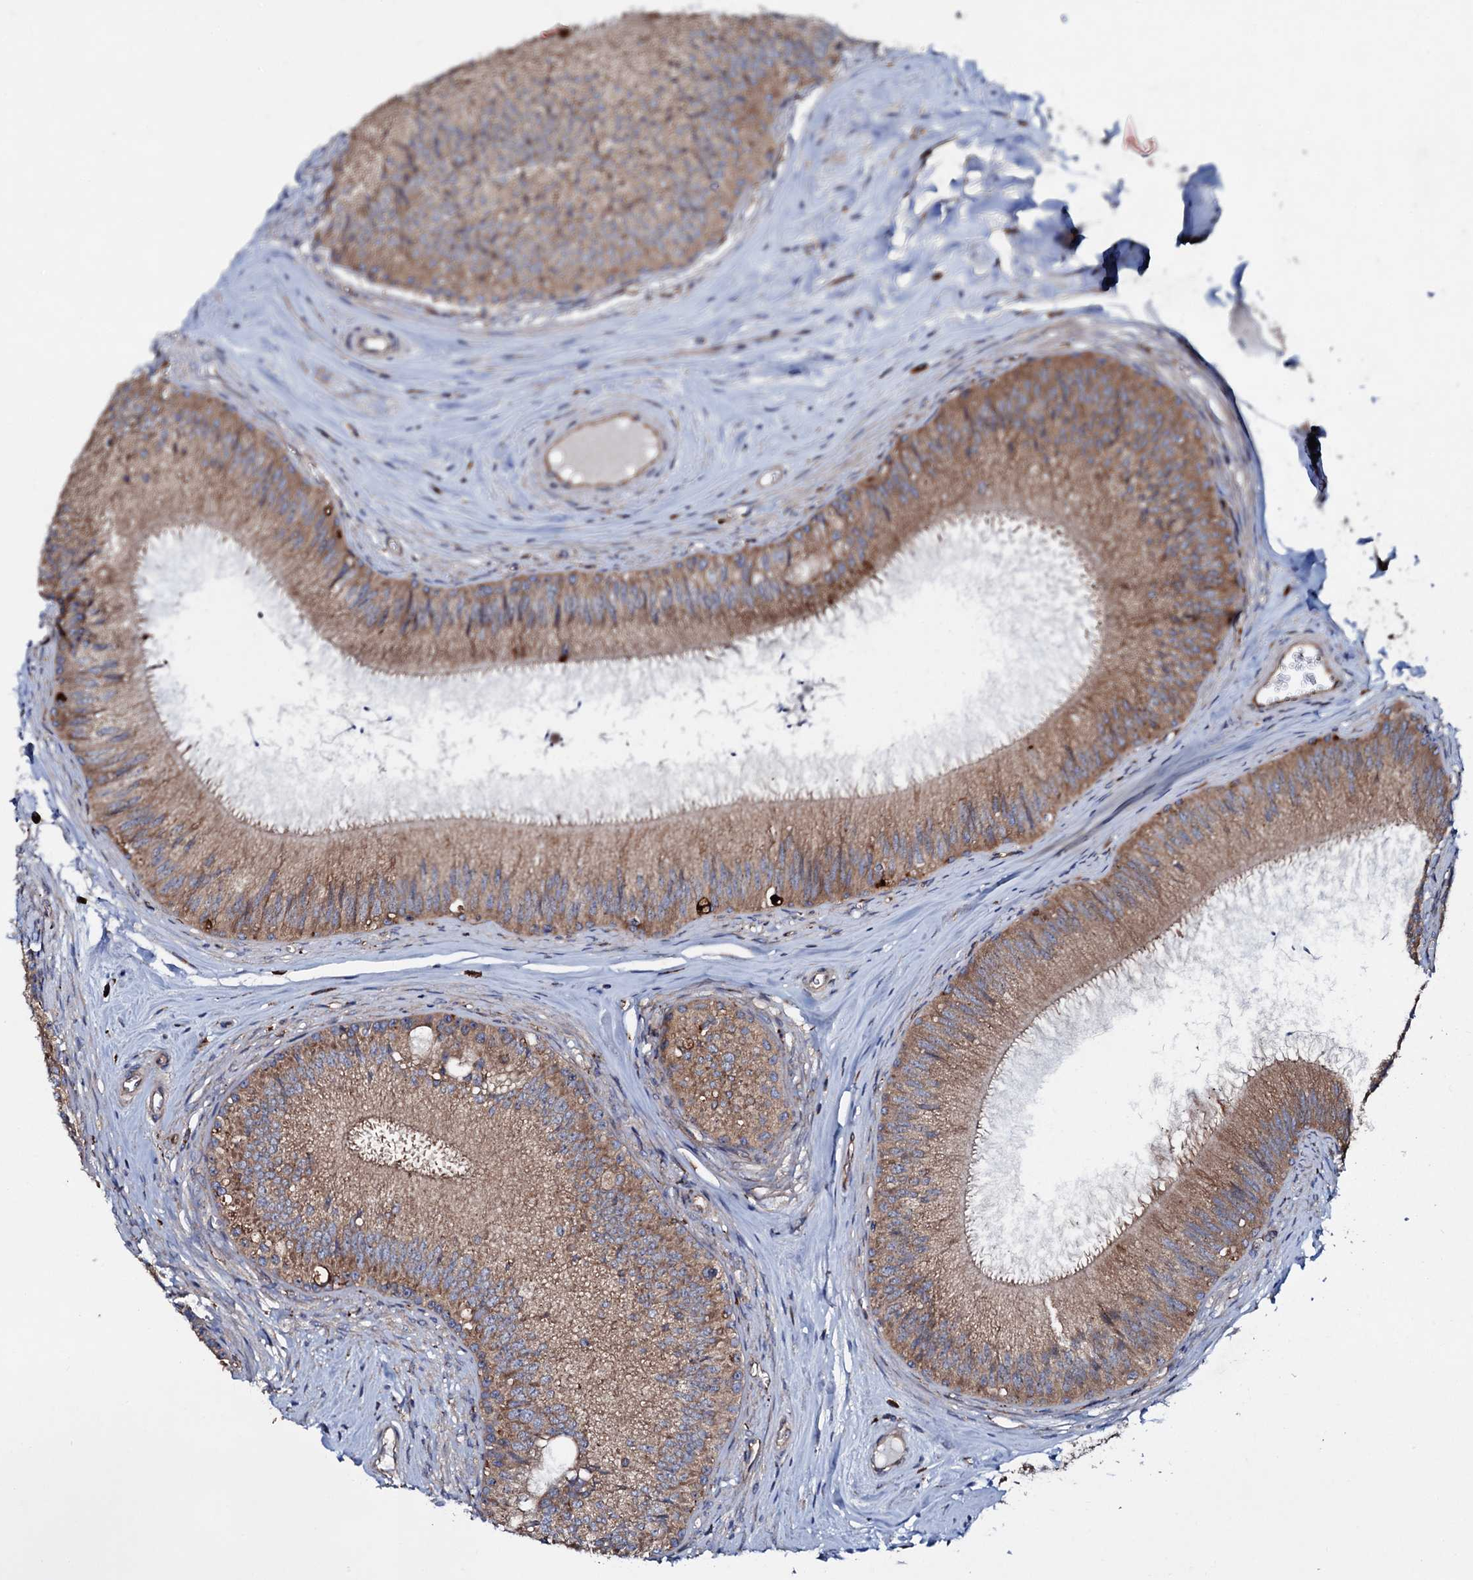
{"staining": {"intensity": "moderate", "quantity": ">75%", "location": "cytoplasmic/membranous"}, "tissue": "epididymis", "cell_type": "Glandular cells", "image_type": "normal", "snomed": [{"axis": "morphology", "description": "Normal tissue, NOS"}, {"axis": "topography", "description": "Epididymis"}], "caption": "Immunohistochemistry (IHC) (DAB (3,3'-diaminobenzidine)) staining of unremarkable epididymis displays moderate cytoplasmic/membranous protein staining in approximately >75% of glandular cells.", "gene": "P2RX4", "patient": {"sex": "male", "age": 46}}